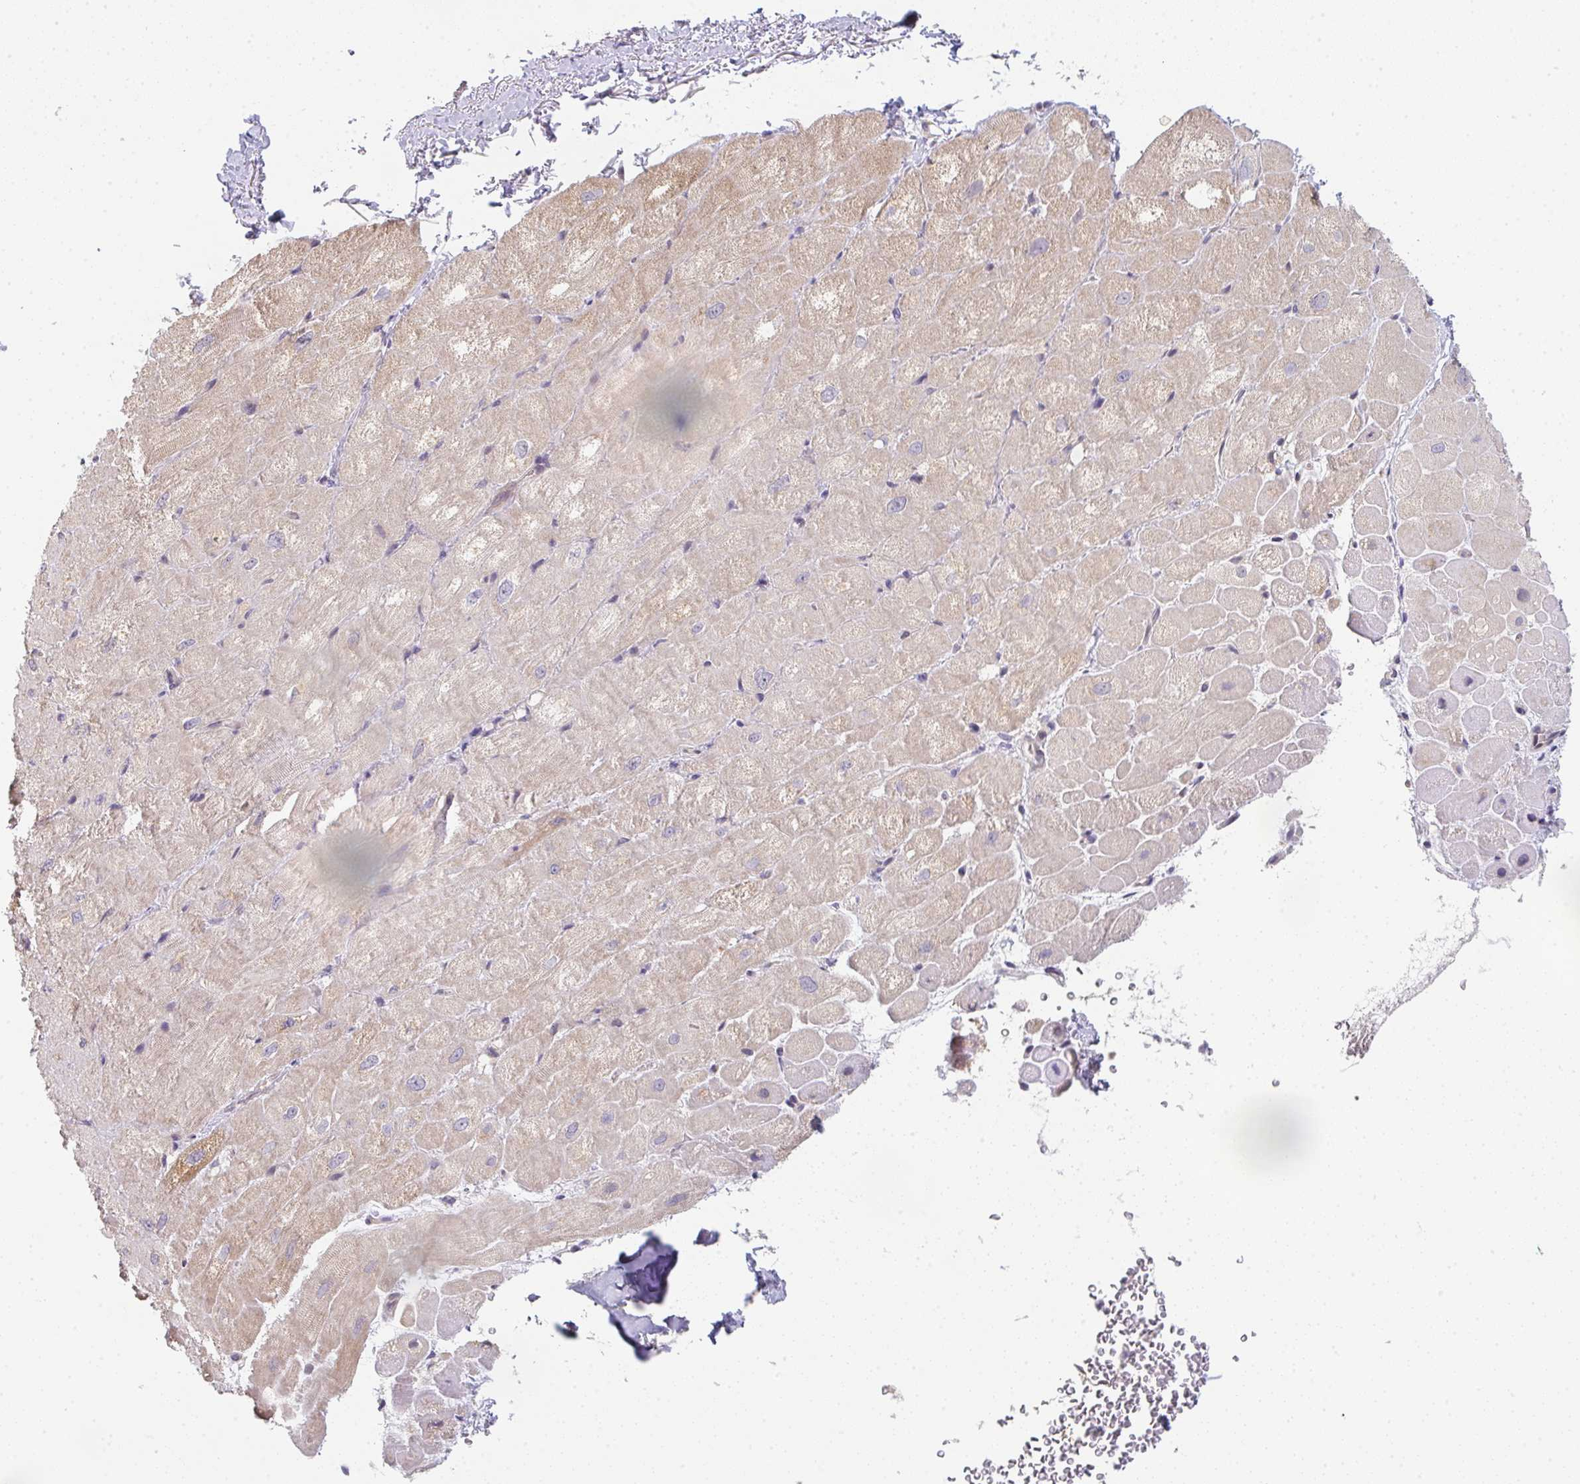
{"staining": {"intensity": "moderate", "quantity": "25%-75%", "location": "cytoplasmic/membranous"}, "tissue": "heart muscle", "cell_type": "Cardiomyocytes", "image_type": "normal", "snomed": [{"axis": "morphology", "description": "Normal tissue, NOS"}, {"axis": "topography", "description": "Heart"}], "caption": "A medium amount of moderate cytoplasmic/membranous staining is seen in about 25%-75% of cardiomyocytes in unremarkable heart muscle.", "gene": "TNFRSF10A", "patient": {"sex": "male", "age": 62}}